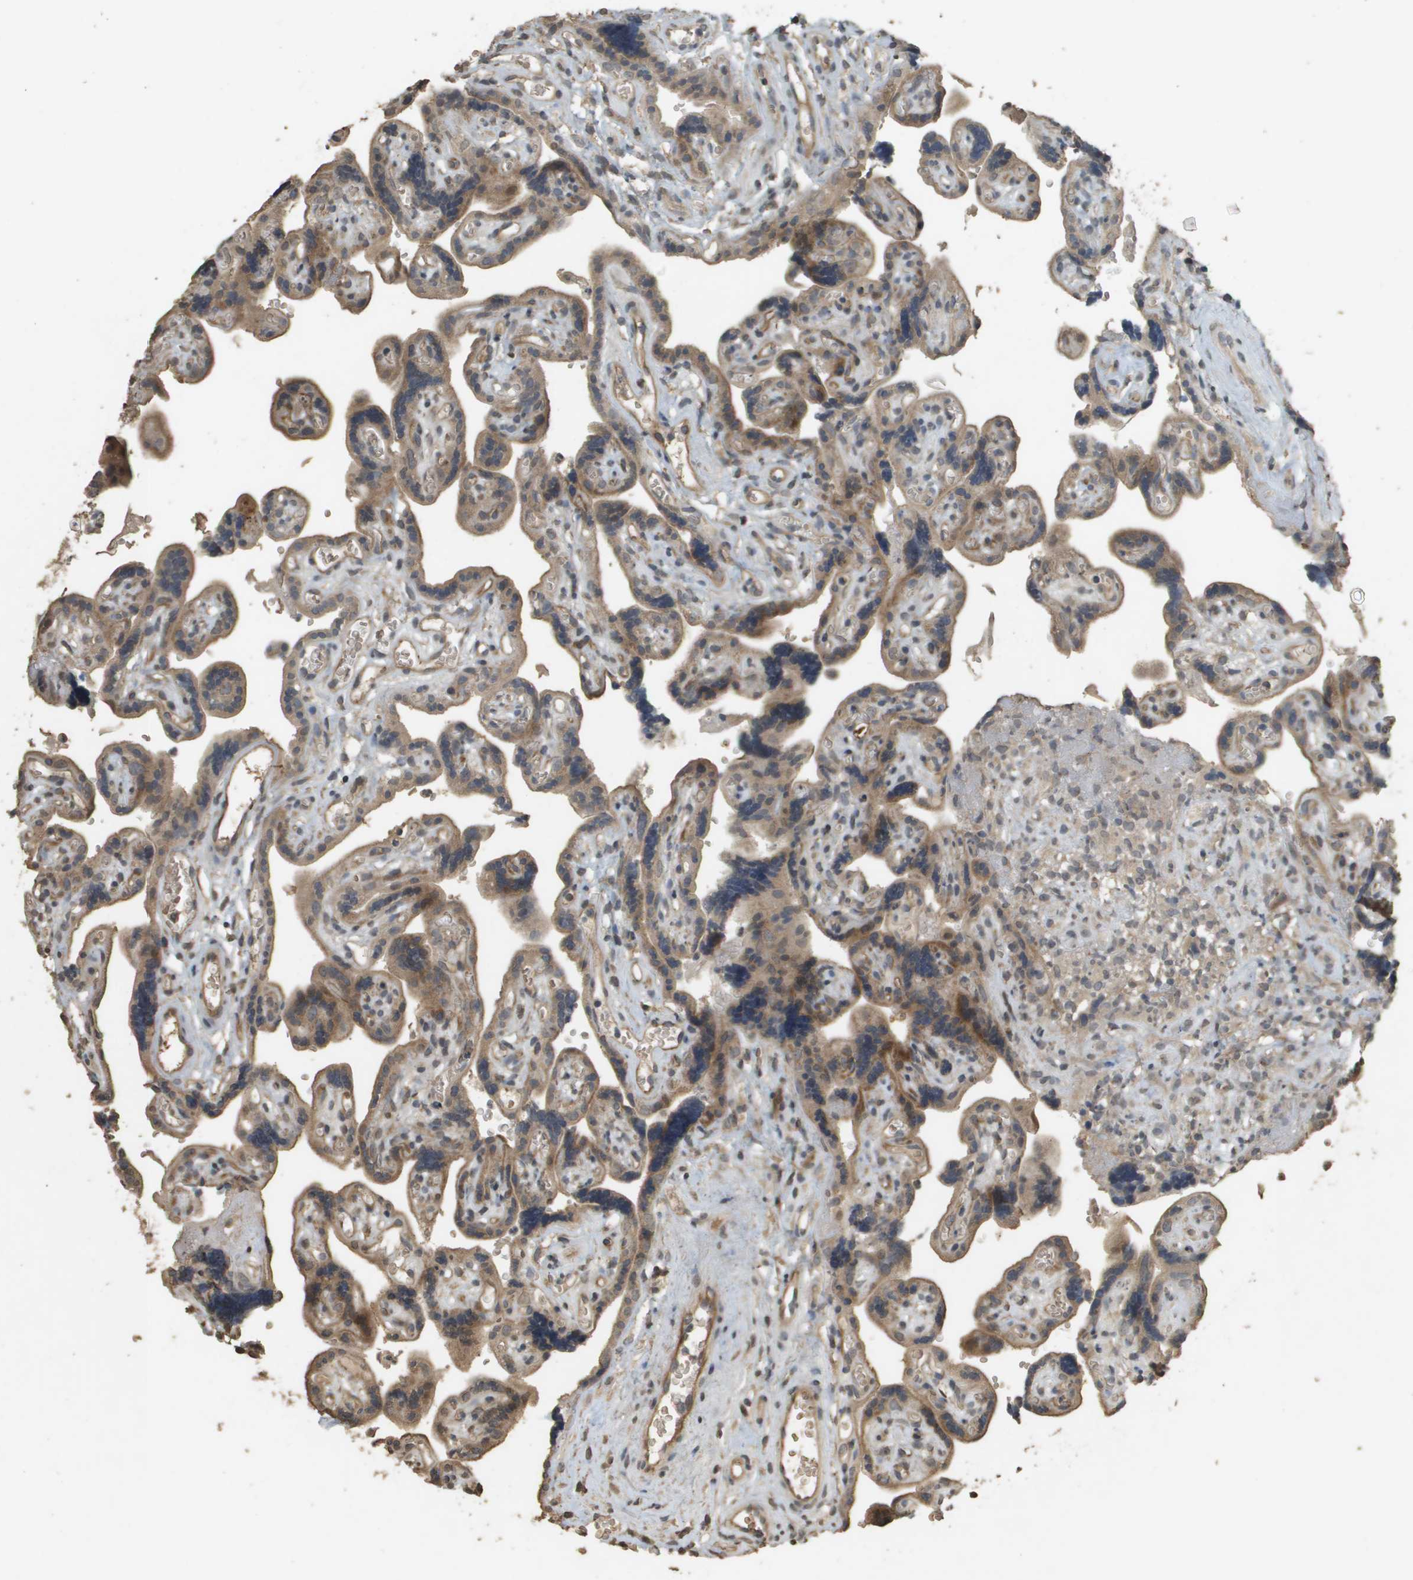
{"staining": {"intensity": "moderate", "quantity": ">75%", "location": "cytoplasmic/membranous"}, "tissue": "placenta", "cell_type": "Decidual cells", "image_type": "normal", "snomed": [{"axis": "morphology", "description": "Normal tissue, NOS"}, {"axis": "topography", "description": "Placenta"}], "caption": "IHC micrograph of normal placenta stained for a protein (brown), which demonstrates medium levels of moderate cytoplasmic/membranous staining in approximately >75% of decidual cells.", "gene": "RAB21", "patient": {"sex": "female", "age": 30}}